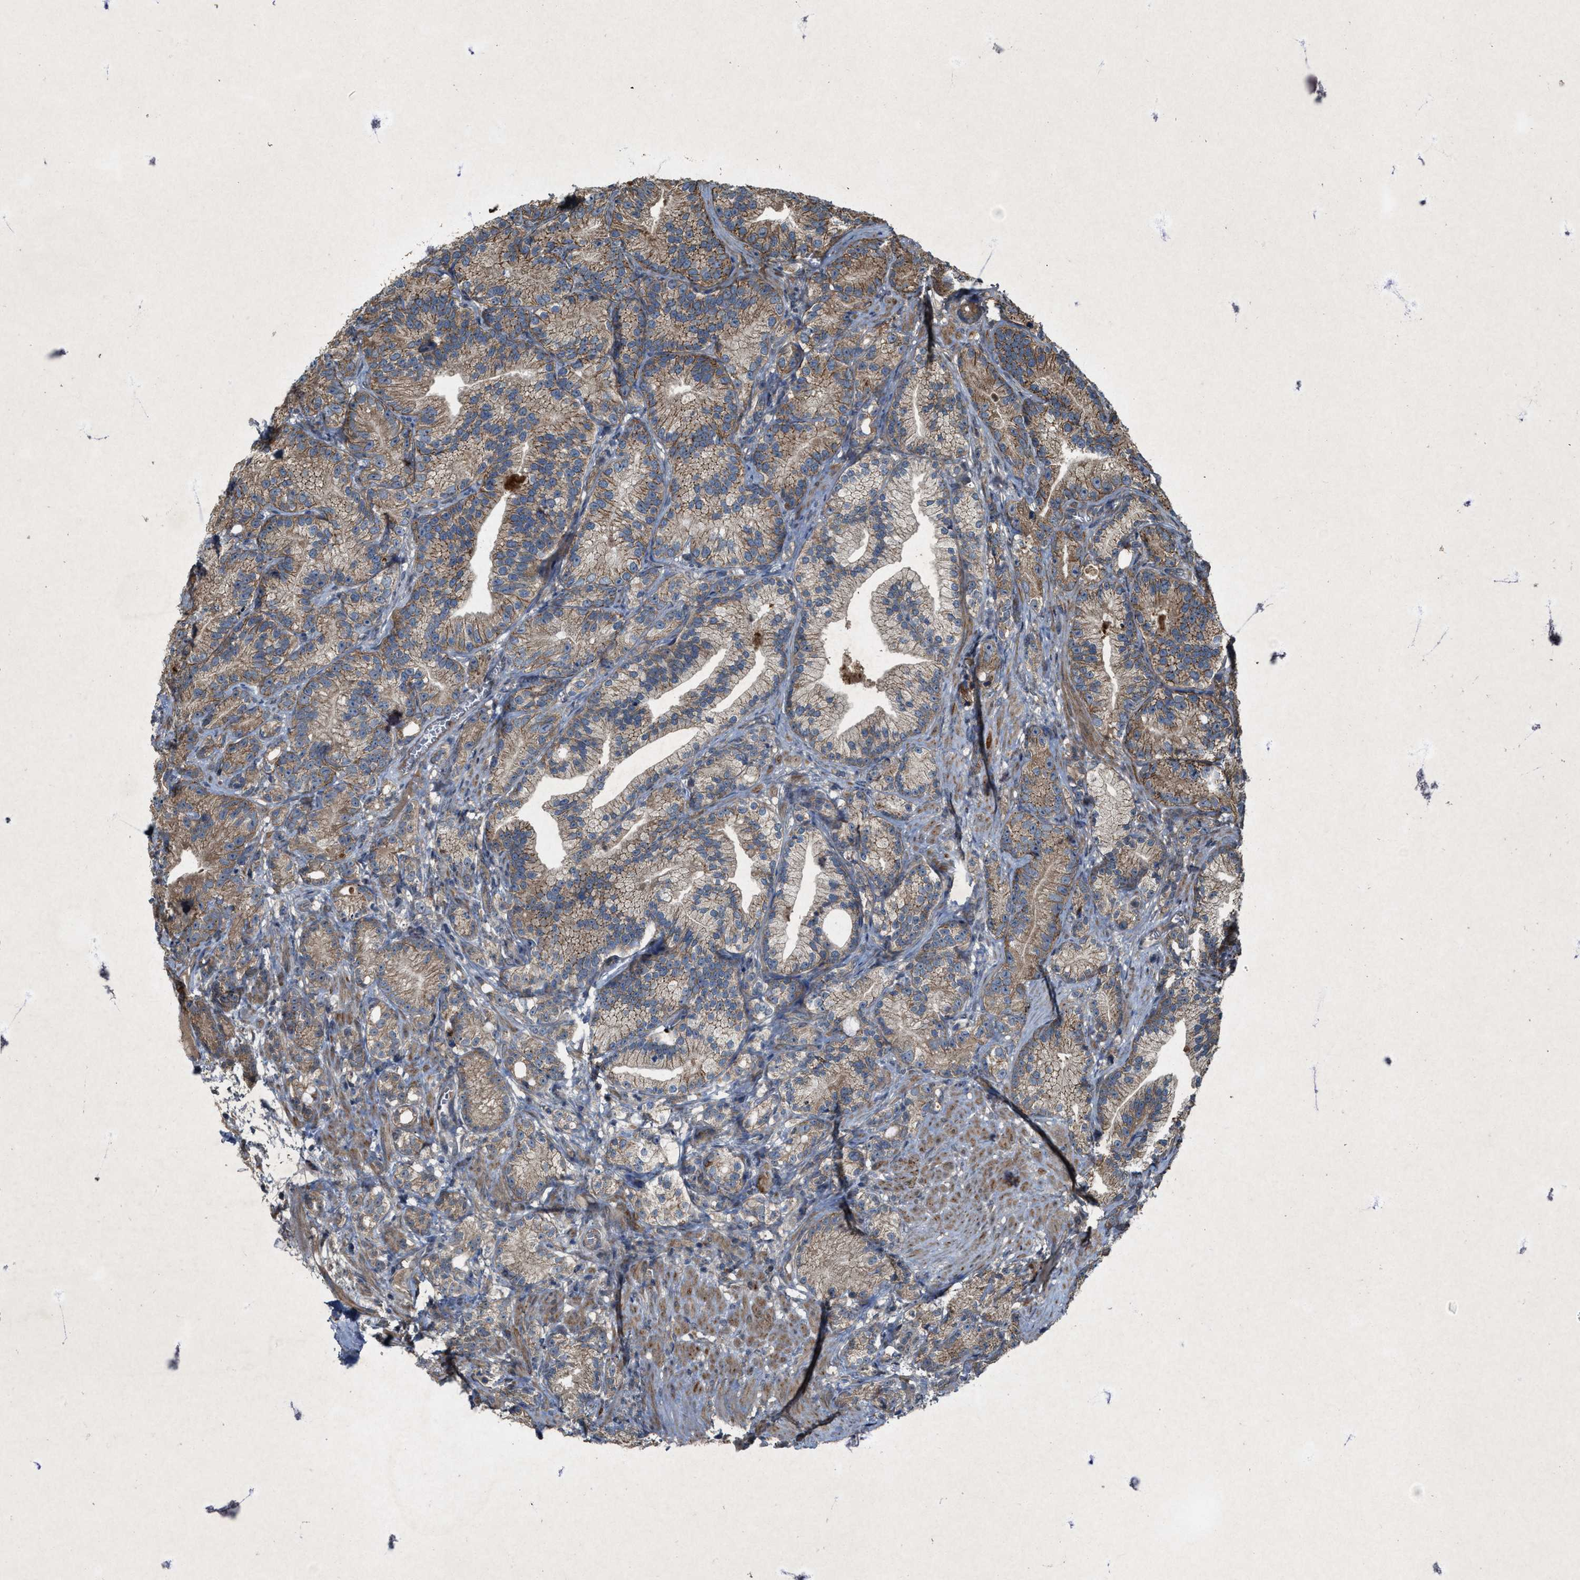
{"staining": {"intensity": "moderate", "quantity": ">75%", "location": "cytoplasmic/membranous"}, "tissue": "prostate cancer", "cell_type": "Tumor cells", "image_type": "cancer", "snomed": [{"axis": "morphology", "description": "Adenocarcinoma, Low grade"}, {"axis": "topography", "description": "Prostate"}], "caption": "Prostate cancer tissue exhibits moderate cytoplasmic/membranous expression in approximately >75% of tumor cells, visualized by immunohistochemistry.", "gene": "PDP2", "patient": {"sex": "male", "age": 89}}